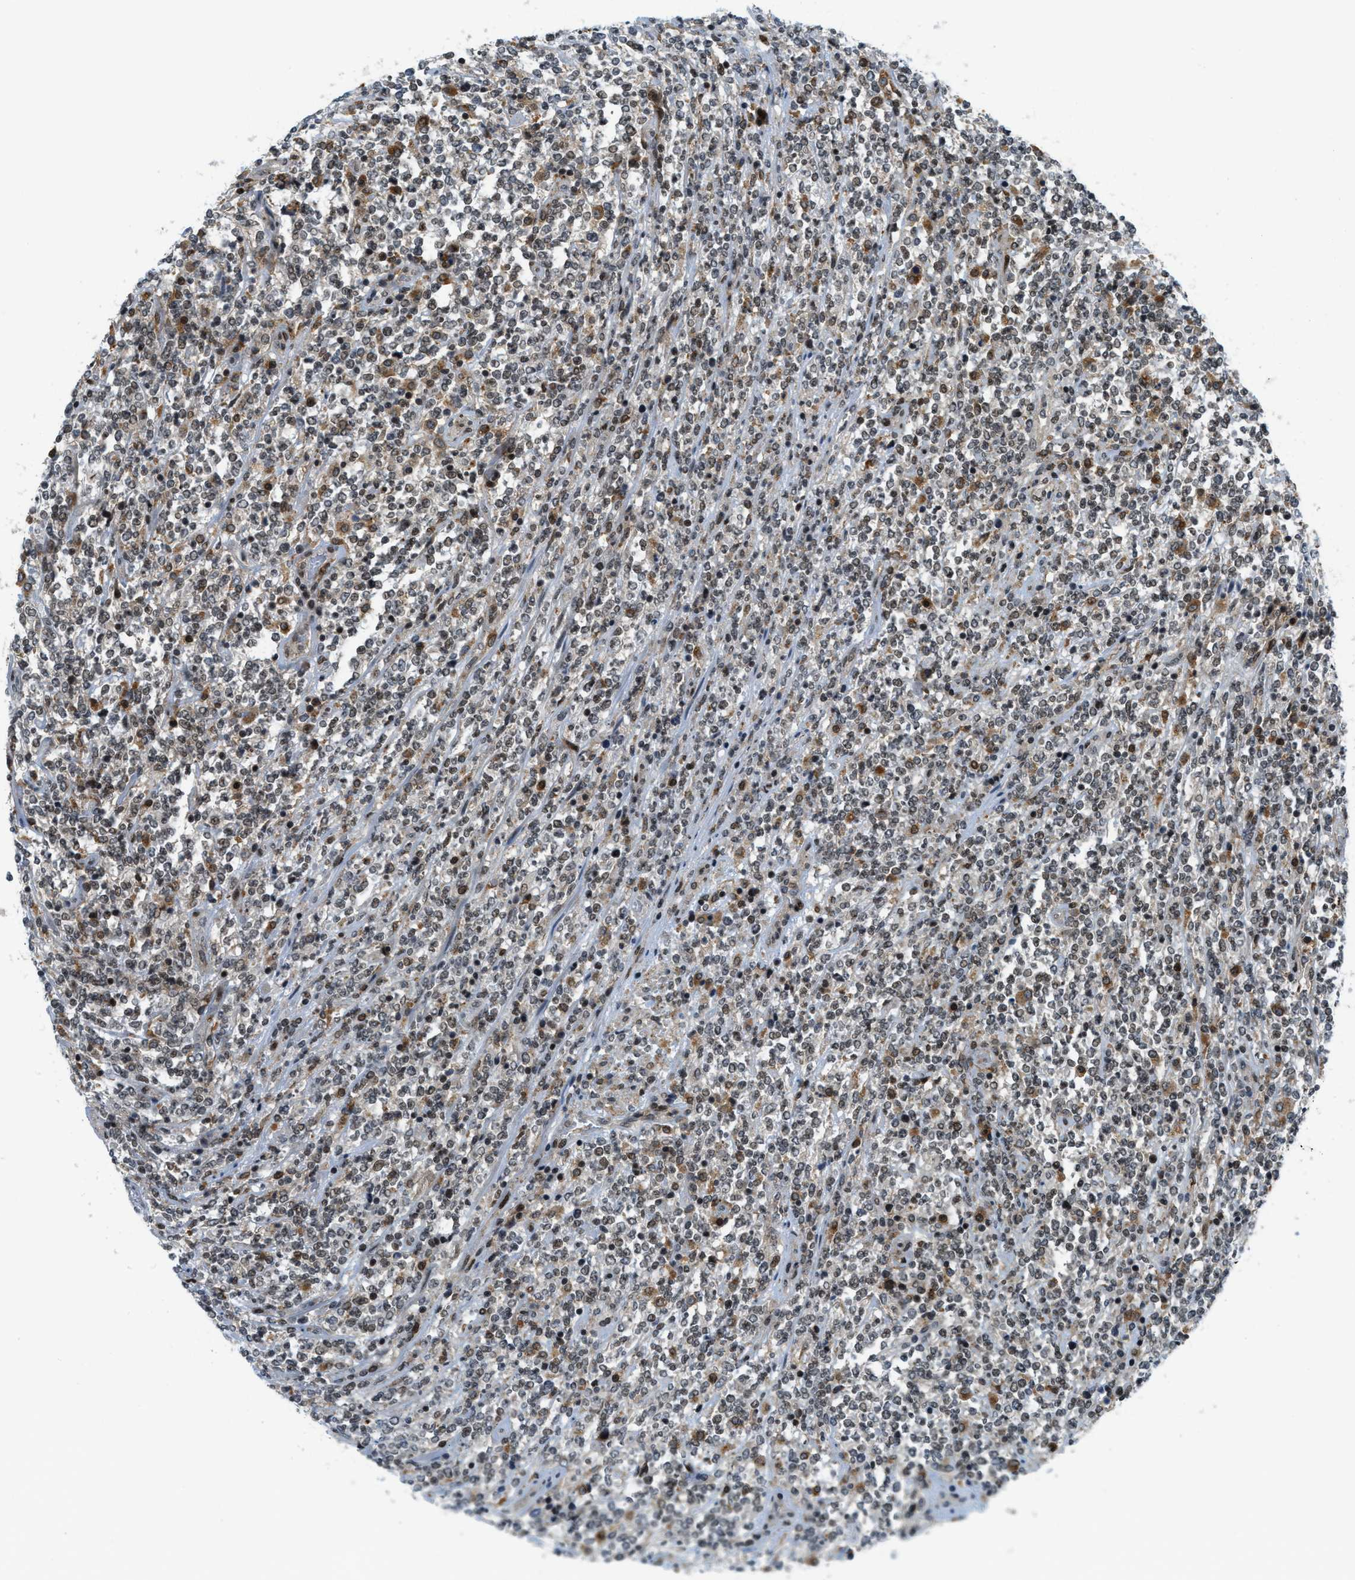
{"staining": {"intensity": "moderate", "quantity": "25%-75%", "location": "cytoplasmic/membranous,nuclear"}, "tissue": "lymphoma", "cell_type": "Tumor cells", "image_type": "cancer", "snomed": [{"axis": "morphology", "description": "Malignant lymphoma, non-Hodgkin's type, High grade"}, {"axis": "topography", "description": "Soft tissue"}], "caption": "High-grade malignant lymphoma, non-Hodgkin's type stained with a brown dye demonstrates moderate cytoplasmic/membranous and nuclear positive staining in approximately 25%-75% of tumor cells.", "gene": "ING1", "patient": {"sex": "male", "age": 18}}